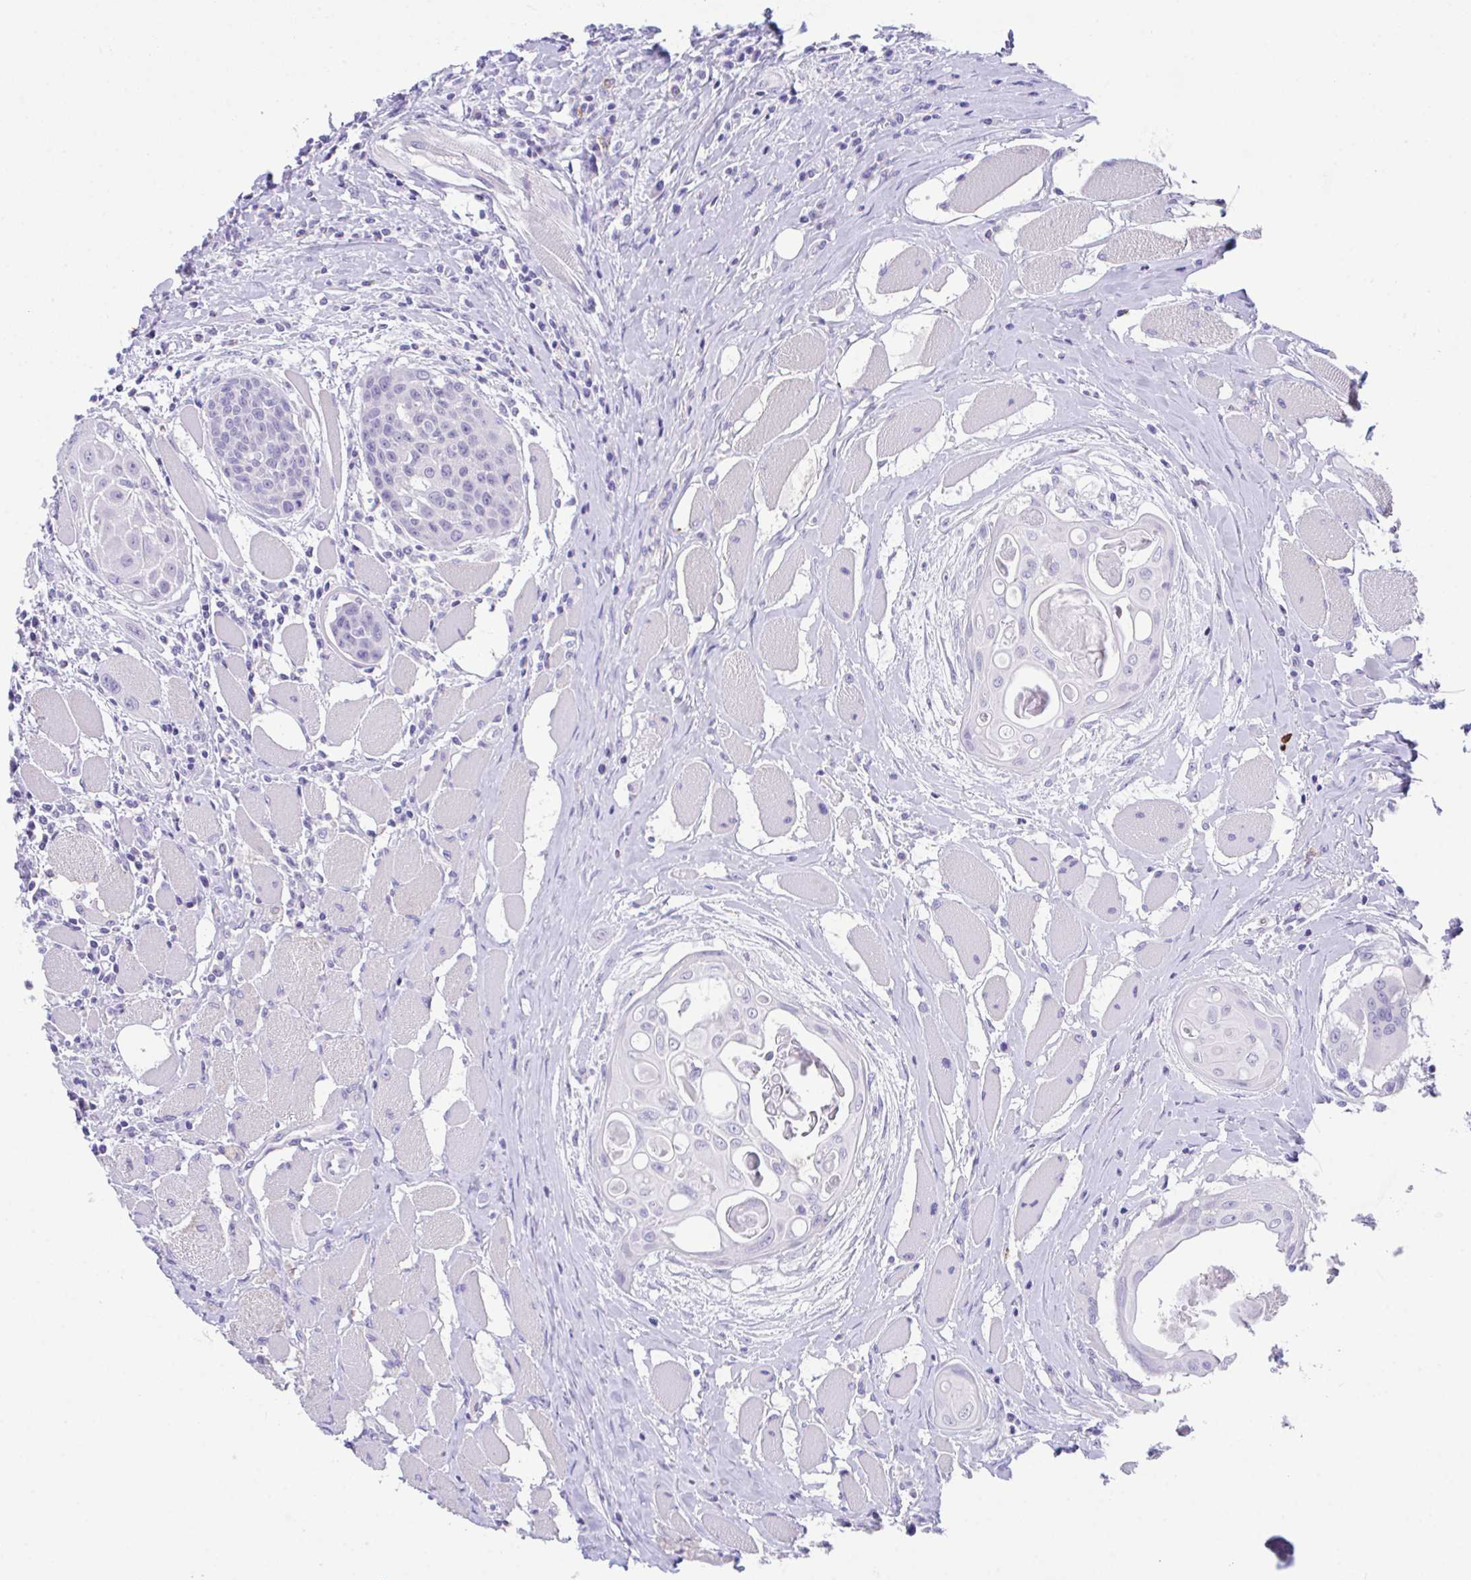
{"staining": {"intensity": "negative", "quantity": "none", "location": "none"}, "tissue": "head and neck cancer", "cell_type": "Tumor cells", "image_type": "cancer", "snomed": [{"axis": "morphology", "description": "Squamous cell carcinoma, NOS"}, {"axis": "topography", "description": "Head-Neck"}], "caption": "This is an immunohistochemistry (IHC) image of human squamous cell carcinoma (head and neck). There is no staining in tumor cells.", "gene": "HACD4", "patient": {"sex": "female", "age": 73}}